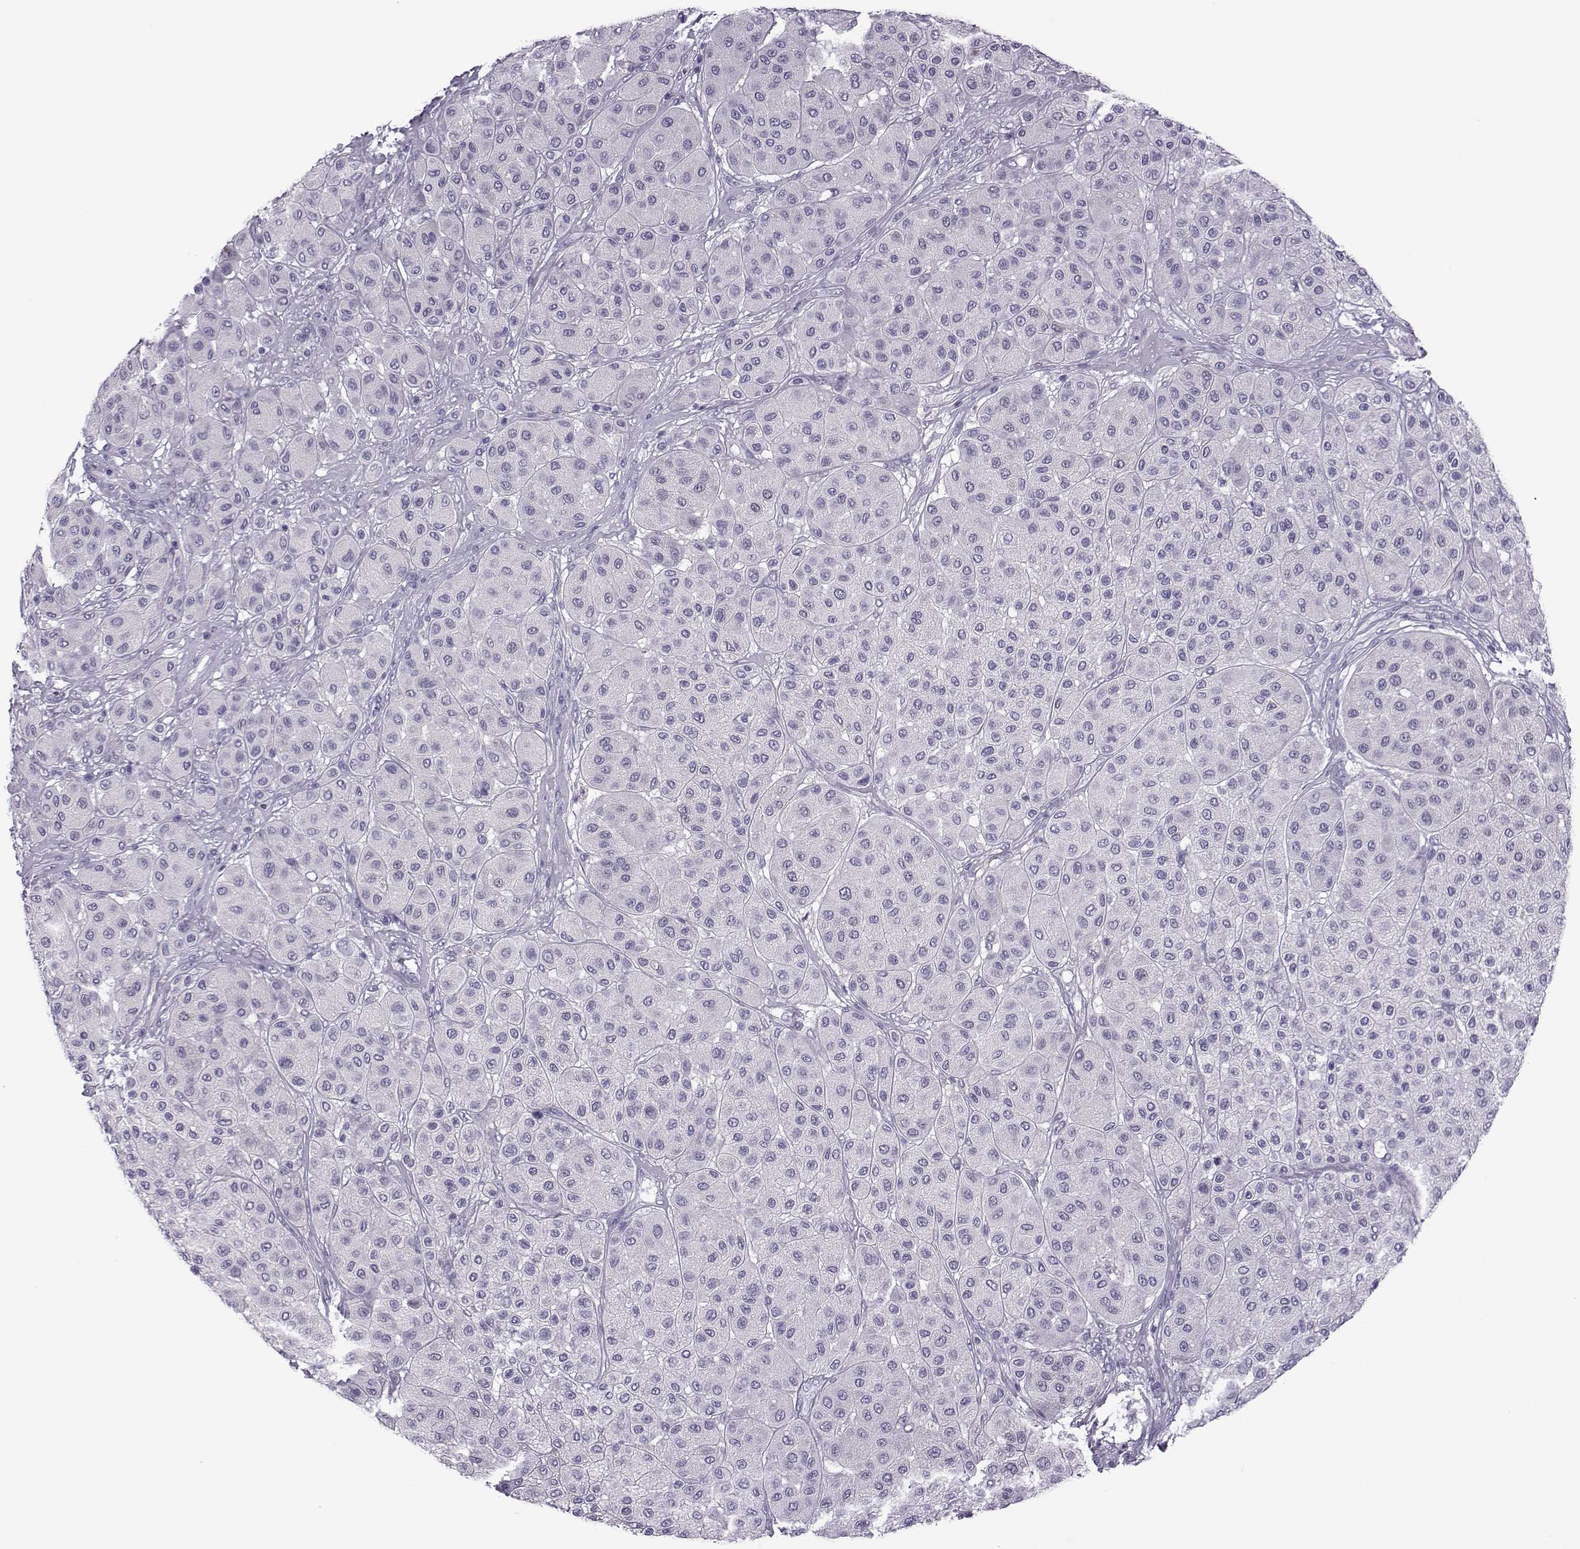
{"staining": {"intensity": "negative", "quantity": "none", "location": "none"}, "tissue": "melanoma", "cell_type": "Tumor cells", "image_type": "cancer", "snomed": [{"axis": "morphology", "description": "Malignant melanoma, Metastatic site"}, {"axis": "topography", "description": "Smooth muscle"}], "caption": "Tumor cells are negative for brown protein staining in melanoma.", "gene": "OIP5", "patient": {"sex": "male", "age": 41}}